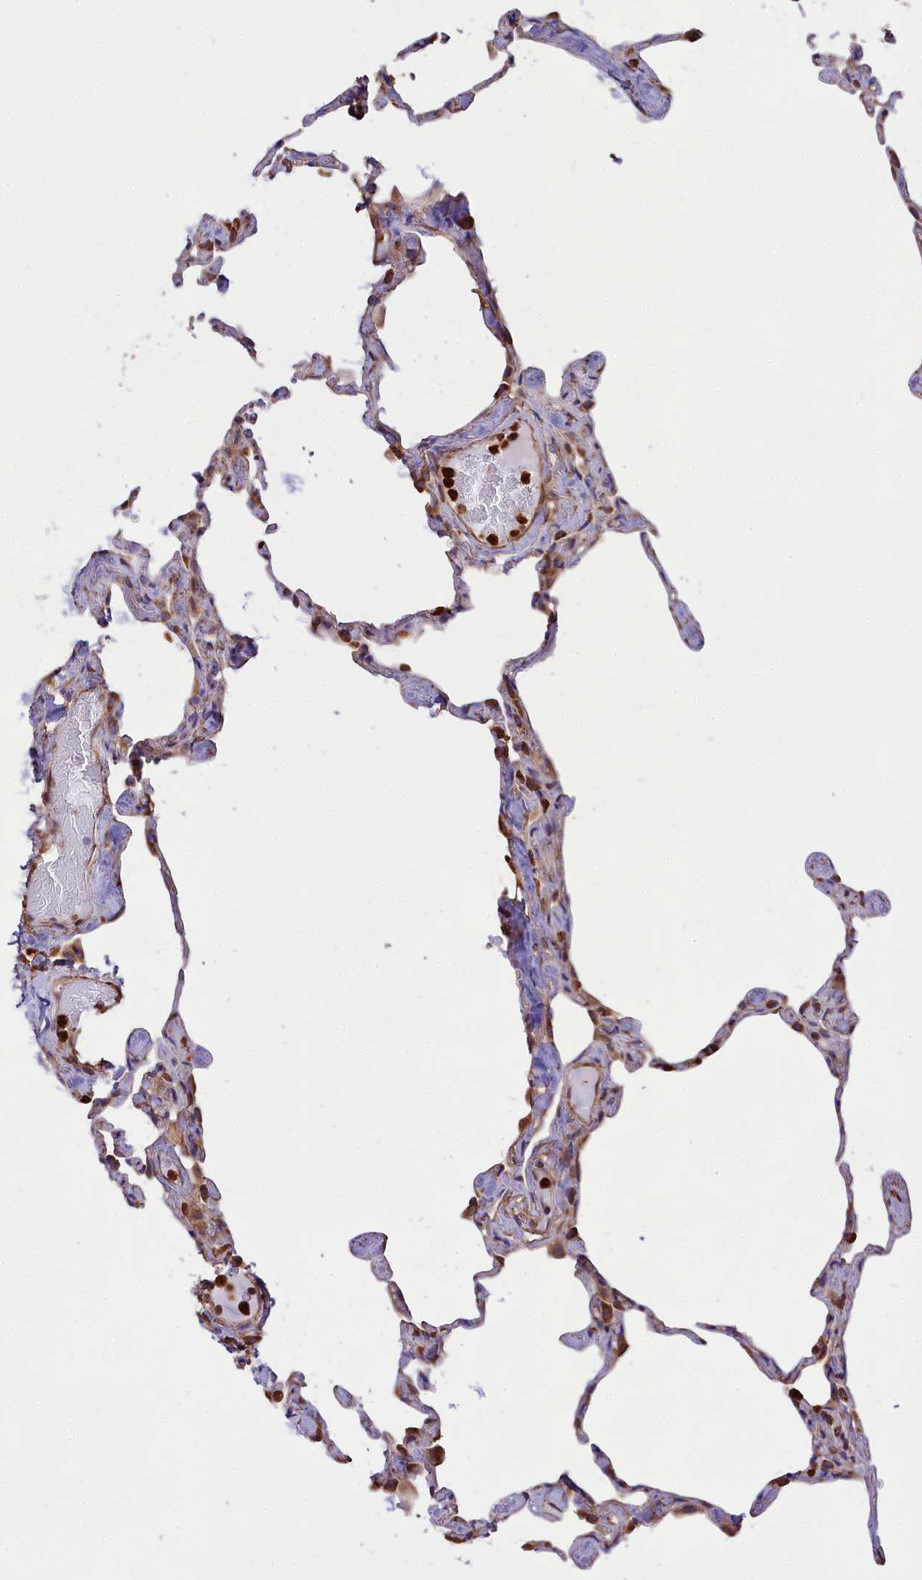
{"staining": {"intensity": "moderate", "quantity": "25%-75%", "location": "cytoplasmic/membranous"}, "tissue": "lung", "cell_type": "Alveolar cells", "image_type": "normal", "snomed": [{"axis": "morphology", "description": "Normal tissue, NOS"}, {"axis": "topography", "description": "Lung"}], "caption": "Protein staining of unremarkable lung shows moderate cytoplasmic/membranous staining in approximately 25%-75% of alveolar cells.", "gene": "GYS1", "patient": {"sex": "male", "age": 65}}